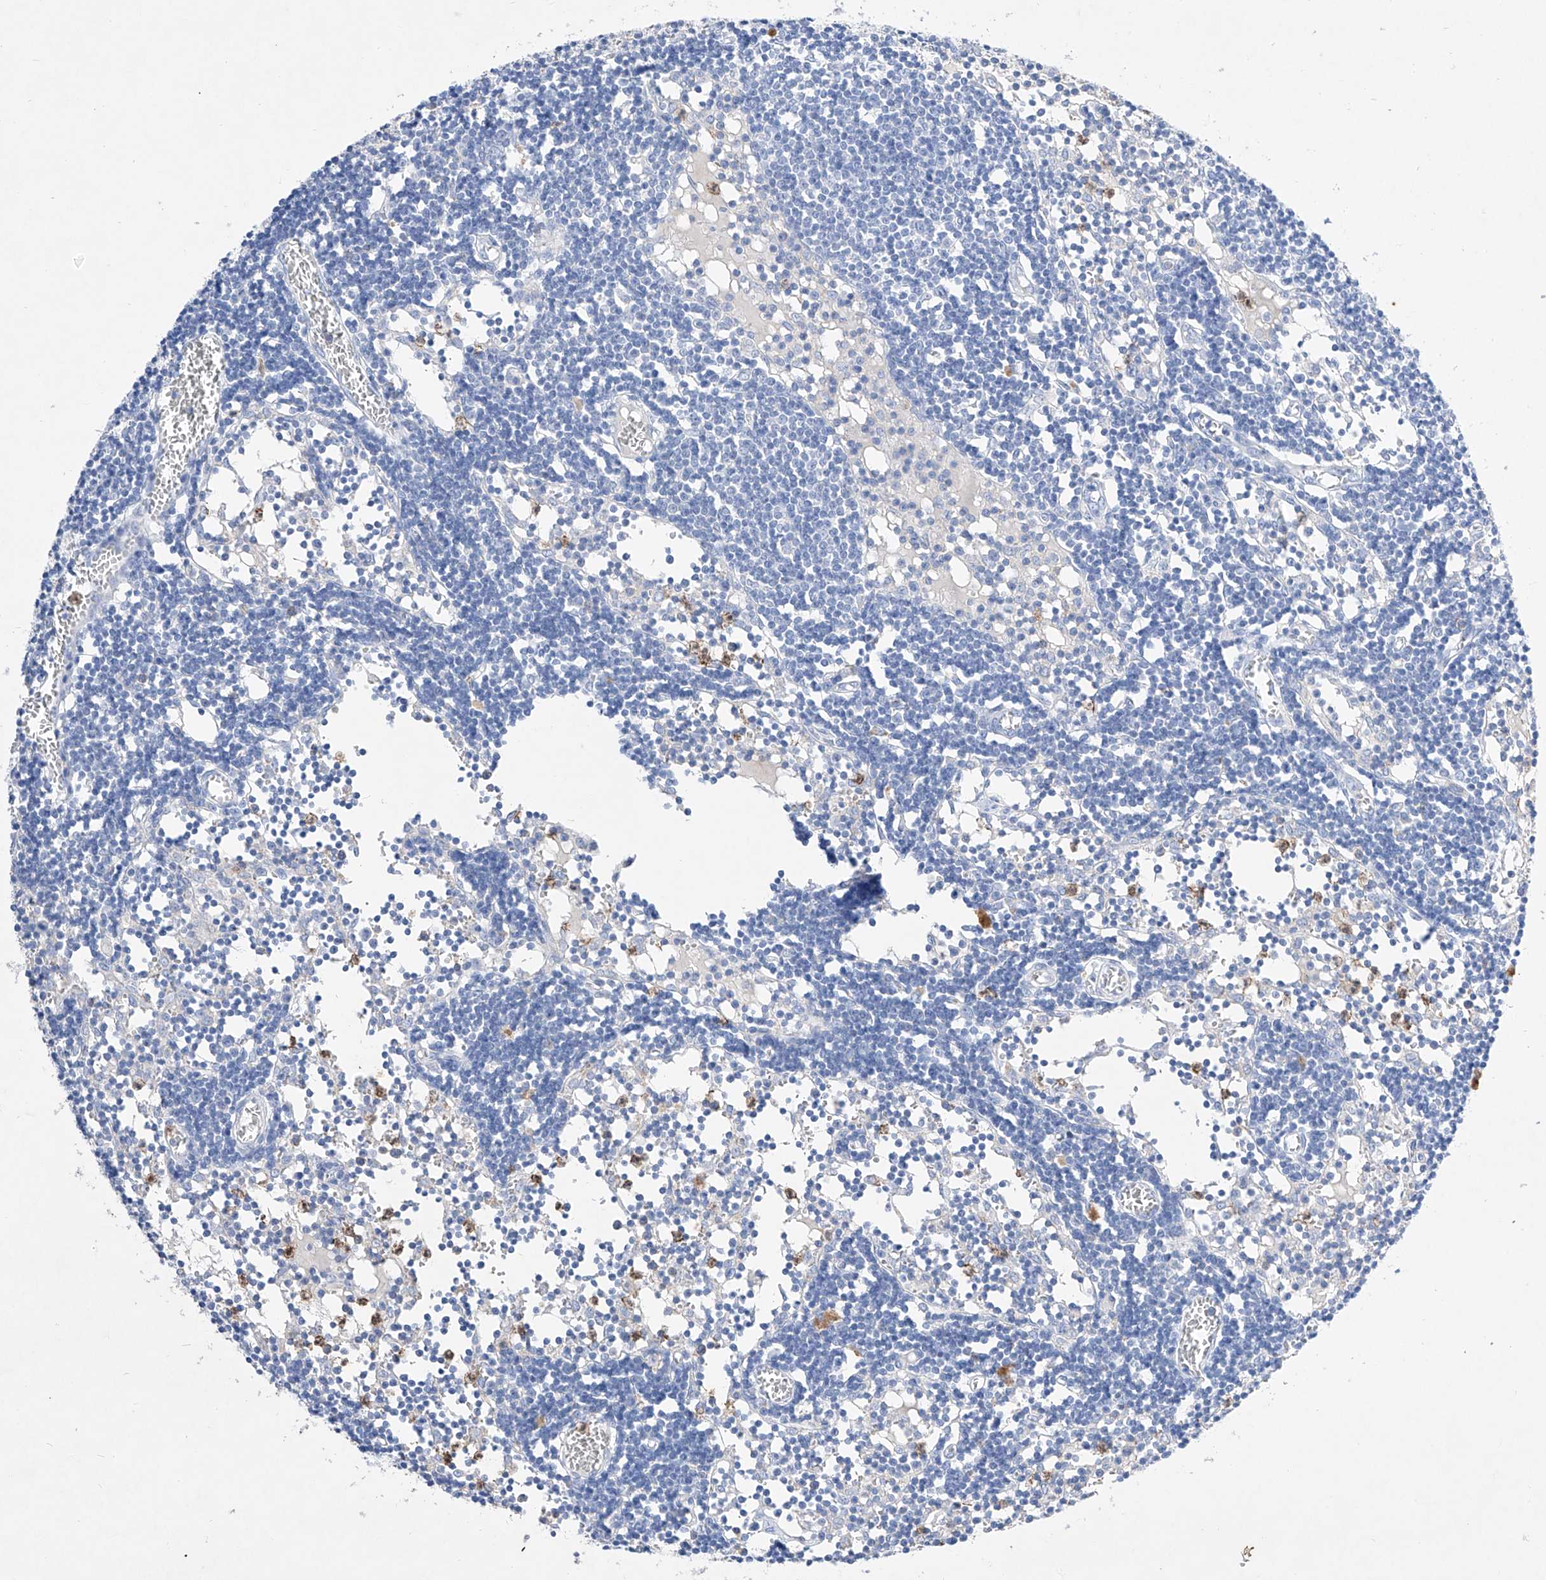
{"staining": {"intensity": "negative", "quantity": "none", "location": "none"}, "tissue": "lymph node", "cell_type": "Germinal center cells", "image_type": "normal", "snomed": [{"axis": "morphology", "description": "Normal tissue, NOS"}, {"axis": "topography", "description": "Lymph node"}], "caption": "A high-resolution photomicrograph shows IHC staining of normal lymph node, which shows no significant staining in germinal center cells.", "gene": "TM7SF2", "patient": {"sex": "female", "age": 11}}